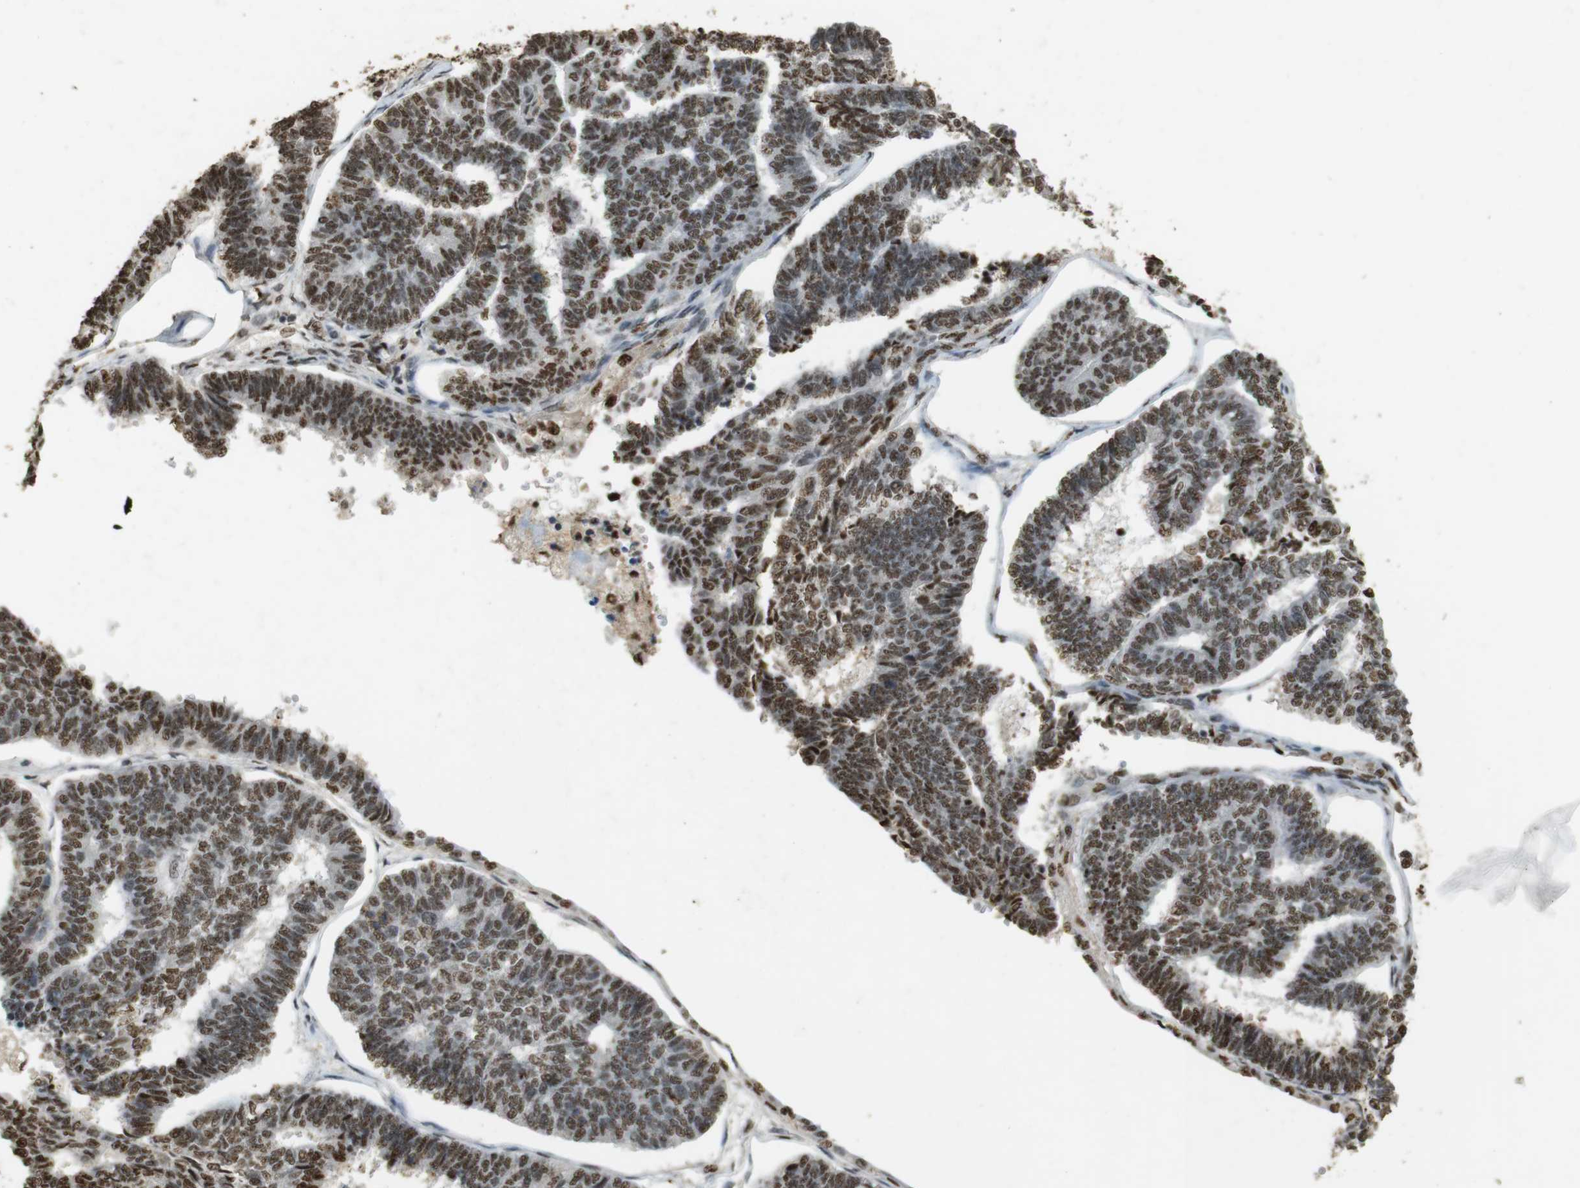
{"staining": {"intensity": "moderate", "quantity": ">75%", "location": "nuclear"}, "tissue": "endometrial cancer", "cell_type": "Tumor cells", "image_type": "cancer", "snomed": [{"axis": "morphology", "description": "Adenocarcinoma, NOS"}, {"axis": "topography", "description": "Endometrium"}], "caption": "About >75% of tumor cells in human adenocarcinoma (endometrial) display moderate nuclear protein staining as visualized by brown immunohistochemical staining.", "gene": "GATA4", "patient": {"sex": "female", "age": 70}}